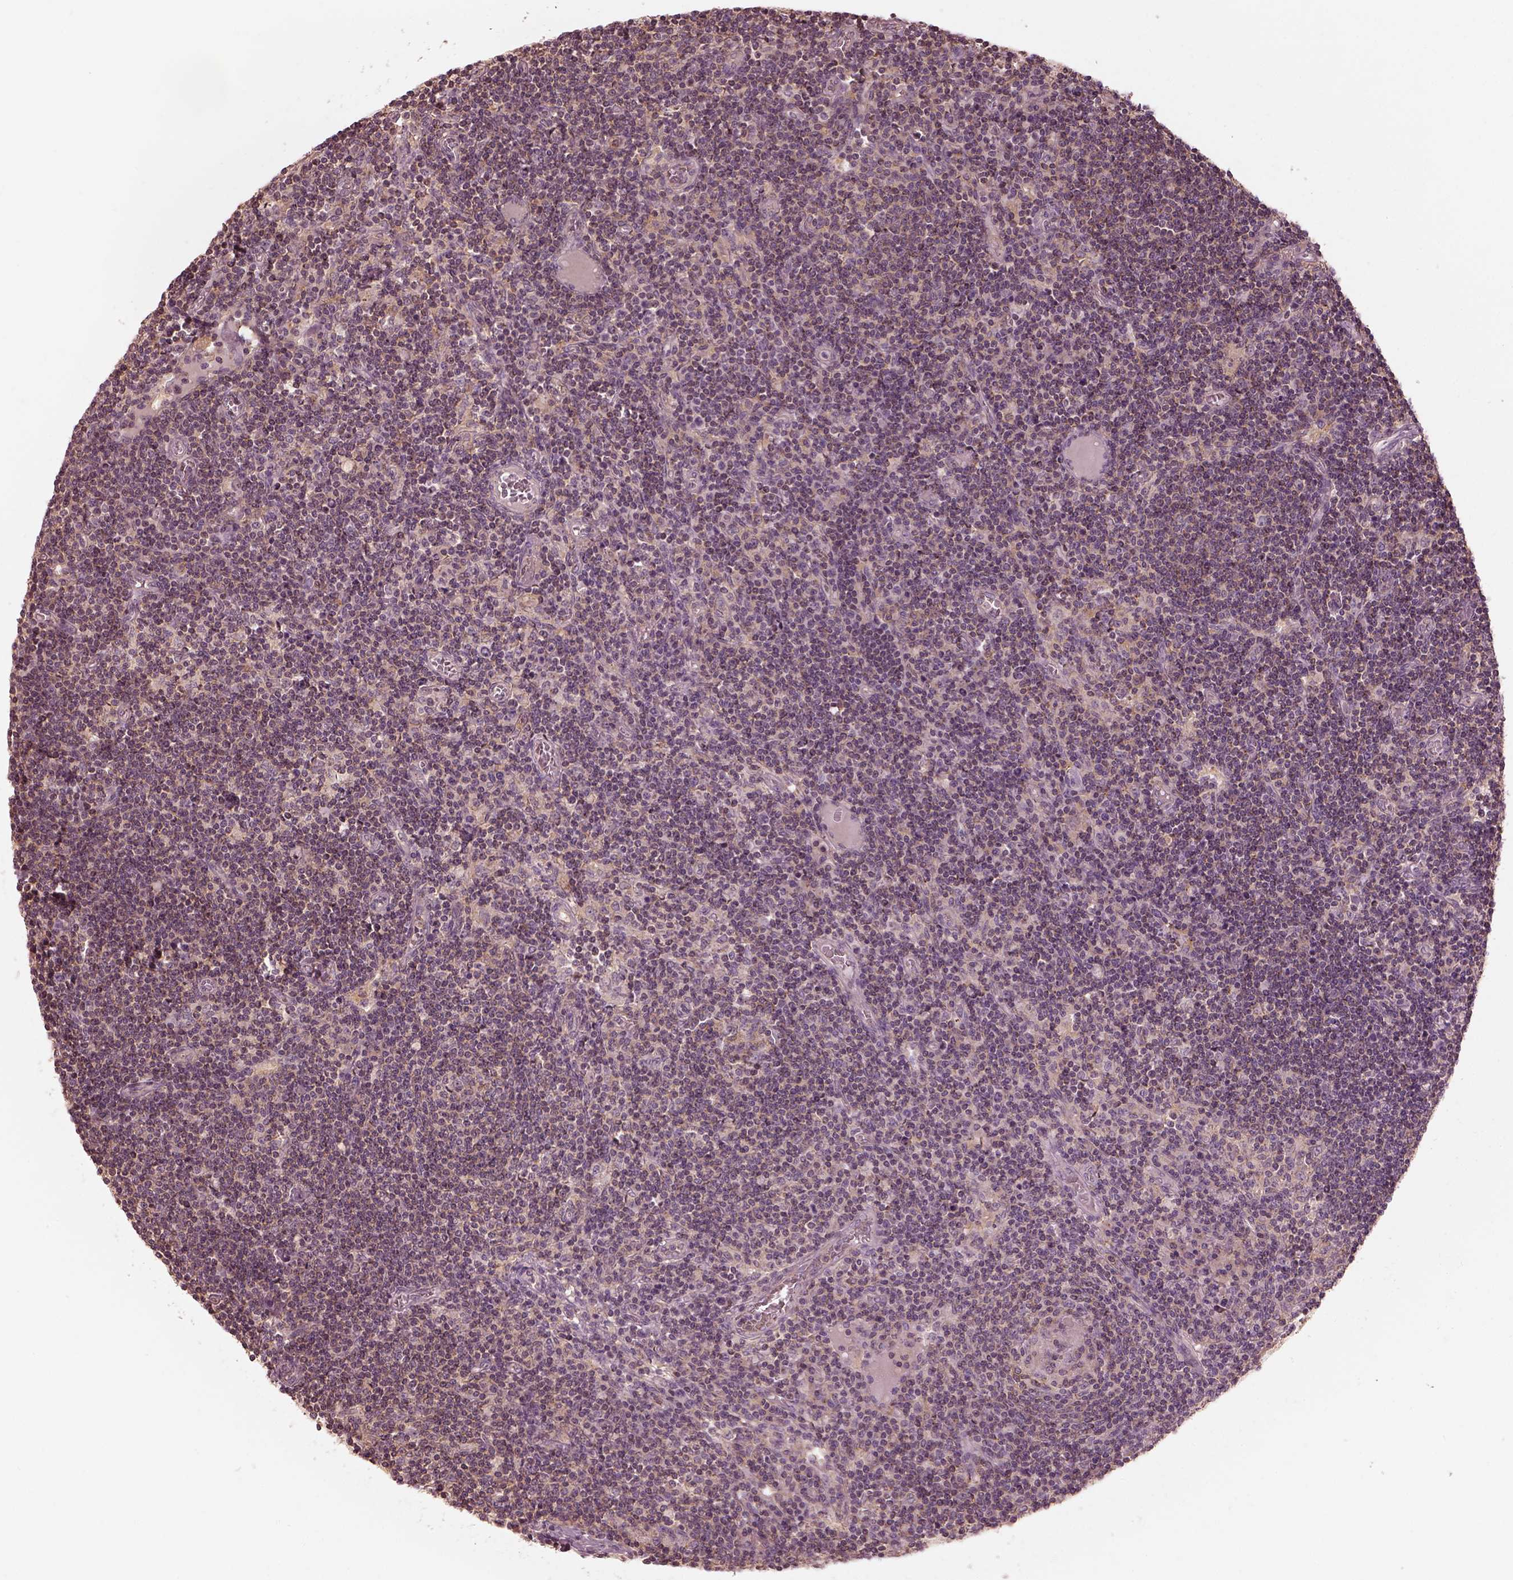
{"staining": {"intensity": "negative", "quantity": "none", "location": "none"}, "tissue": "lymph node", "cell_type": "Germinal center cells", "image_type": "normal", "snomed": [{"axis": "morphology", "description": "Normal tissue, NOS"}, {"axis": "topography", "description": "Lymph node"}], "caption": "Immunohistochemical staining of unremarkable lymph node demonstrates no significant positivity in germinal center cells.", "gene": "PRKACG", "patient": {"sex": "female", "age": 72}}